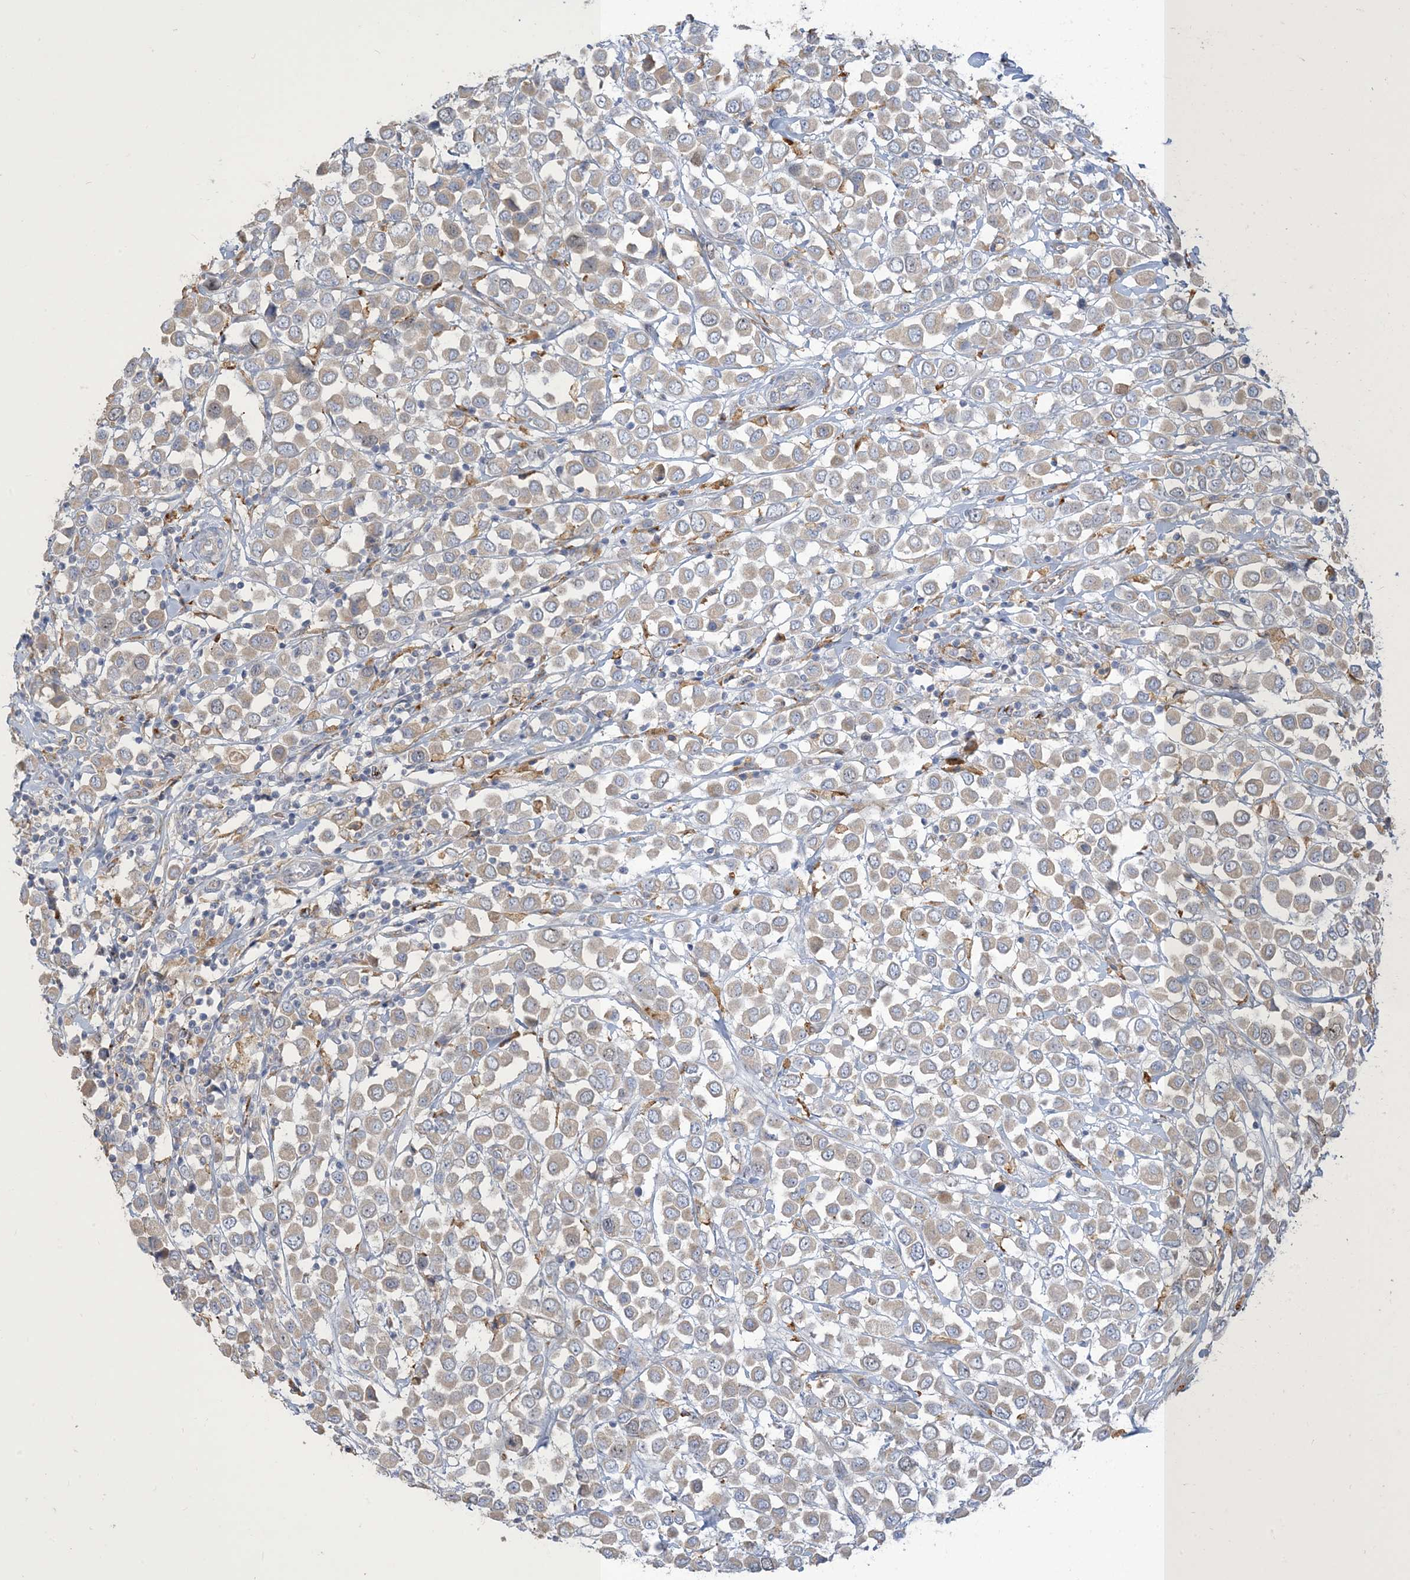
{"staining": {"intensity": "weak", "quantity": "<25%", "location": "cytoplasmic/membranous"}, "tissue": "breast cancer", "cell_type": "Tumor cells", "image_type": "cancer", "snomed": [{"axis": "morphology", "description": "Duct carcinoma"}, {"axis": "topography", "description": "Breast"}], "caption": "This is an immunohistochemistry (IHC) micrograph of breast intraductal carcinoma. There is no expression in tumor cells.", "gene": "PEAR1", "patient": {"sex": "female", "age": 61}}